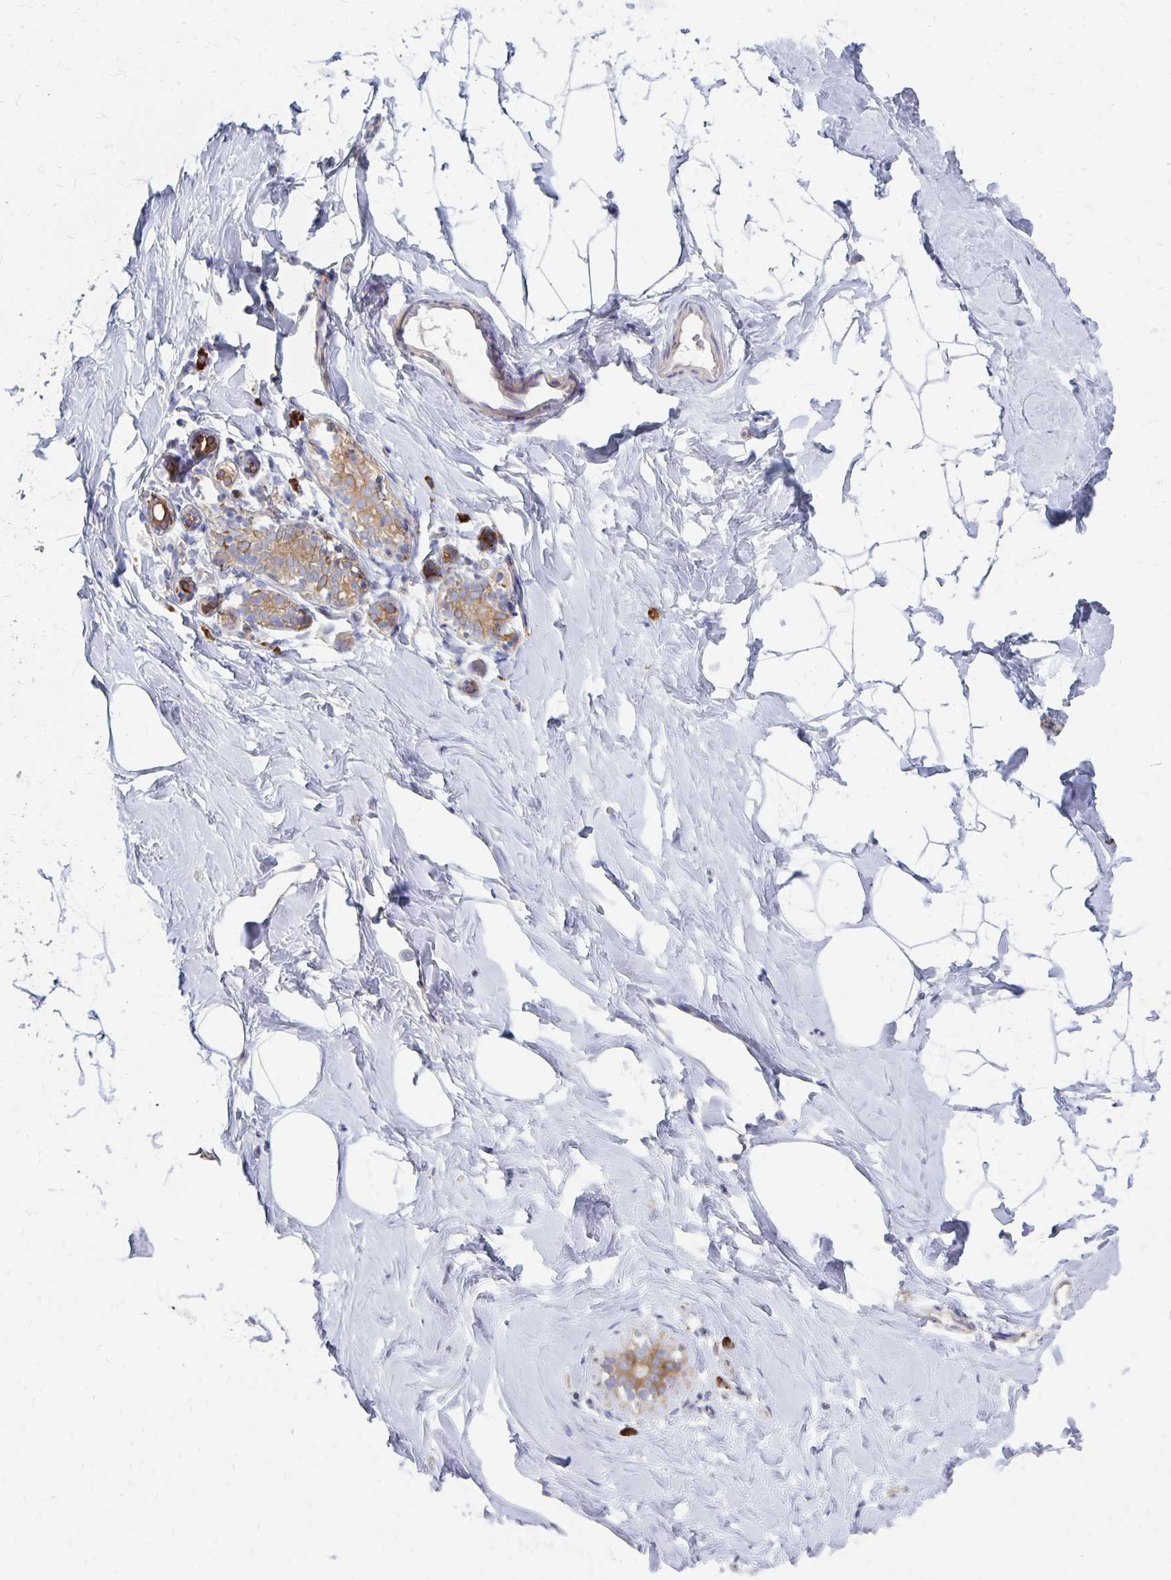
{"staining": {"intensity": "negative", "quantity": "none", "location": "none"}, "tissue": "breast", "cell_type": "Adipocytes", "image_type": "normal", "snomed": [{"axis": "morphology", "description": "Normal tissue, NOS"}, {"axis": "topography", "description": "Breast"}], "caption": "Micrograph shows no significant protein staining in adipocytes of benign breast. (Stains: DAB (3,3'-diaminobenzidine) IHC with hematoxylin counter stain, Microscopy: brightfield microscopy at high magnification).", "gene": "PPP1R13L", "patient": {"sex": "female", "age": 32}}